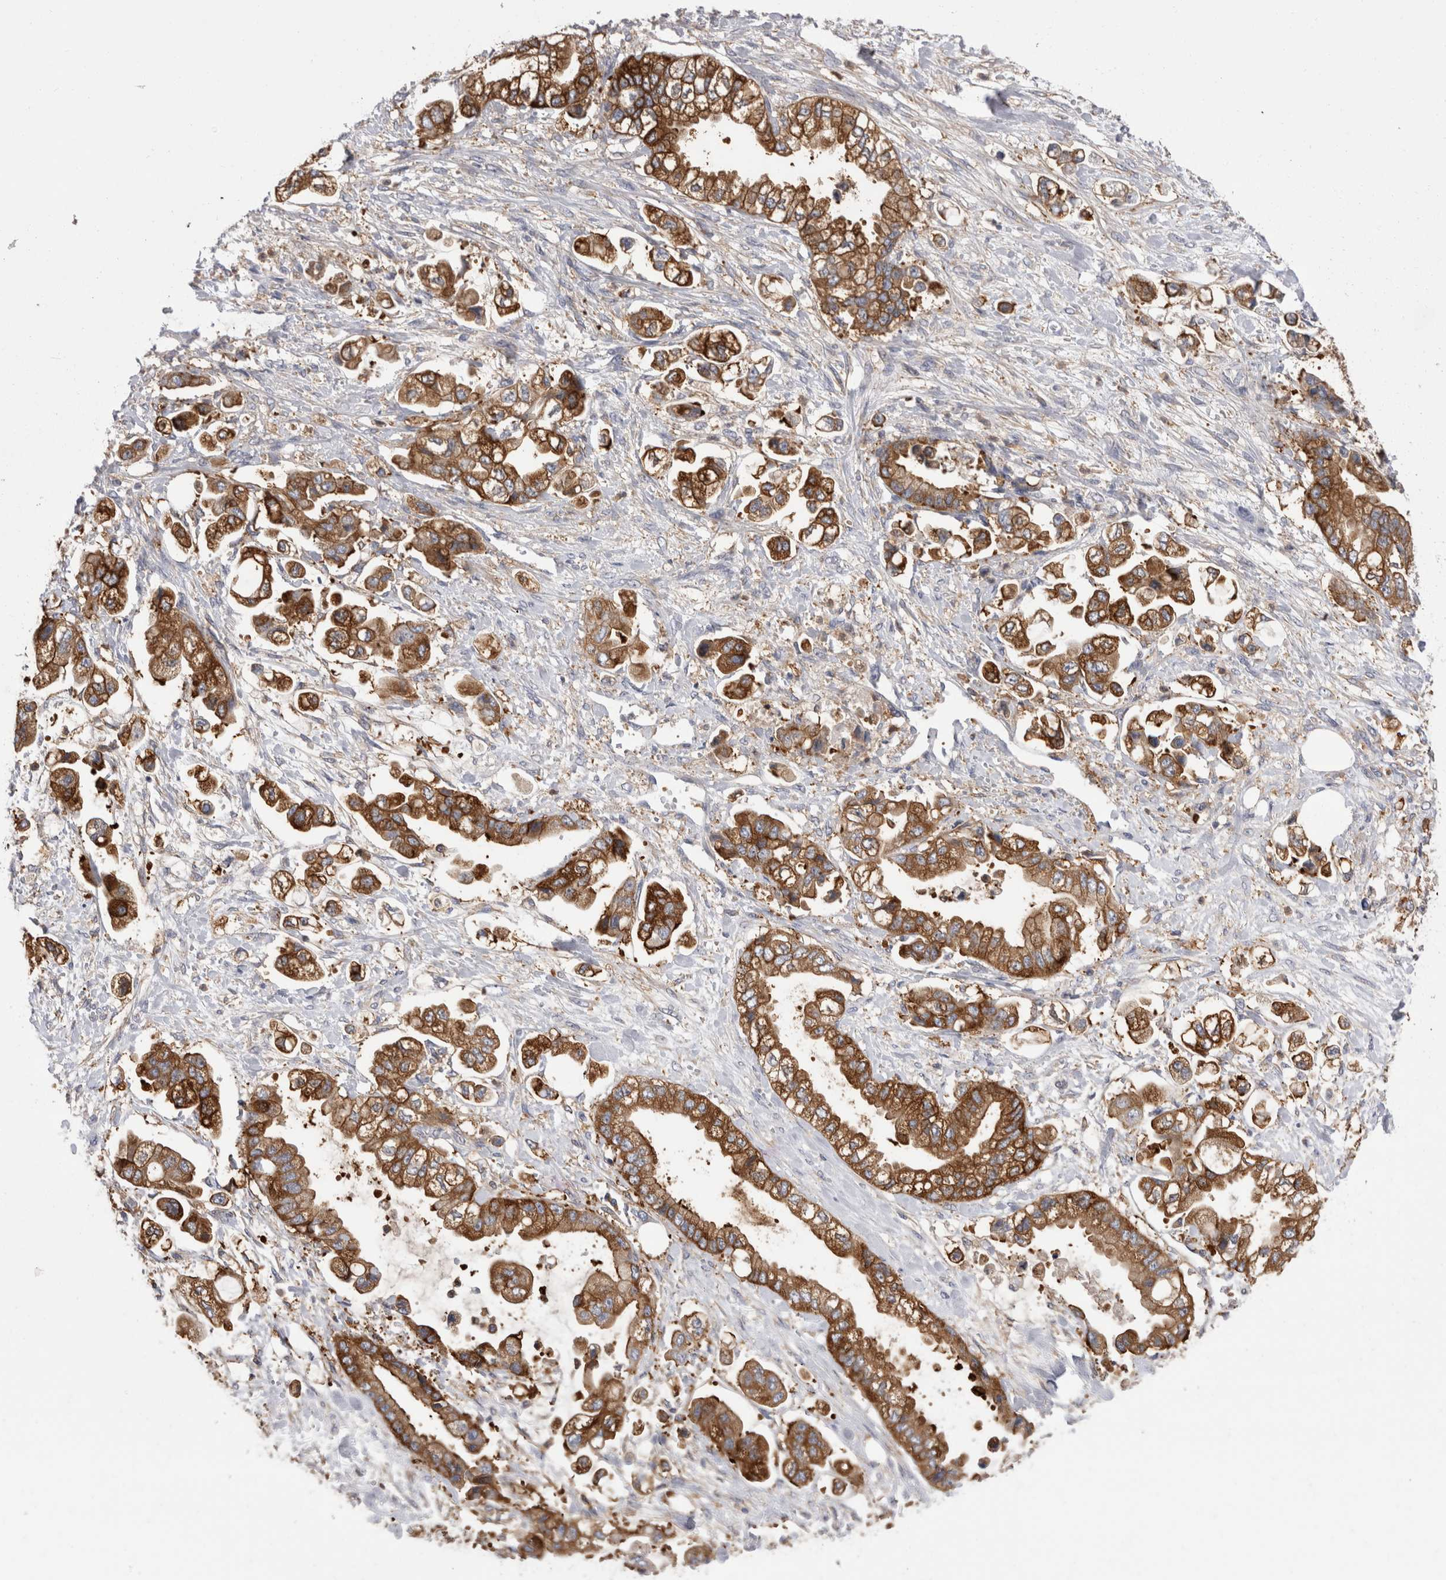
{"staining": {"intensity": "strong", "quantity": ">75%", "location": "cytoplasmic/membranous"}, "tissue": "stomach cancer", "cell_type": "Tumor cells", "image_type": "cancer", "snomed": [{"axis": "morphology", "description": "Adenocarcinoma, NOS"}, {"axis": "topography", "description": "Stomach"}], "caption": "Protein analysis of adenocarcinoma (stomach) tissue exhibits strong cytoplasmic/membranous staining in approximately >75% of tumor cells. (DAB (3,3'-diaminobenzidine) IHC with brightfield microscopy, high magnification).", "gene": "RAB11FIP1", "patient": {"sex": "male", "age": 62}}